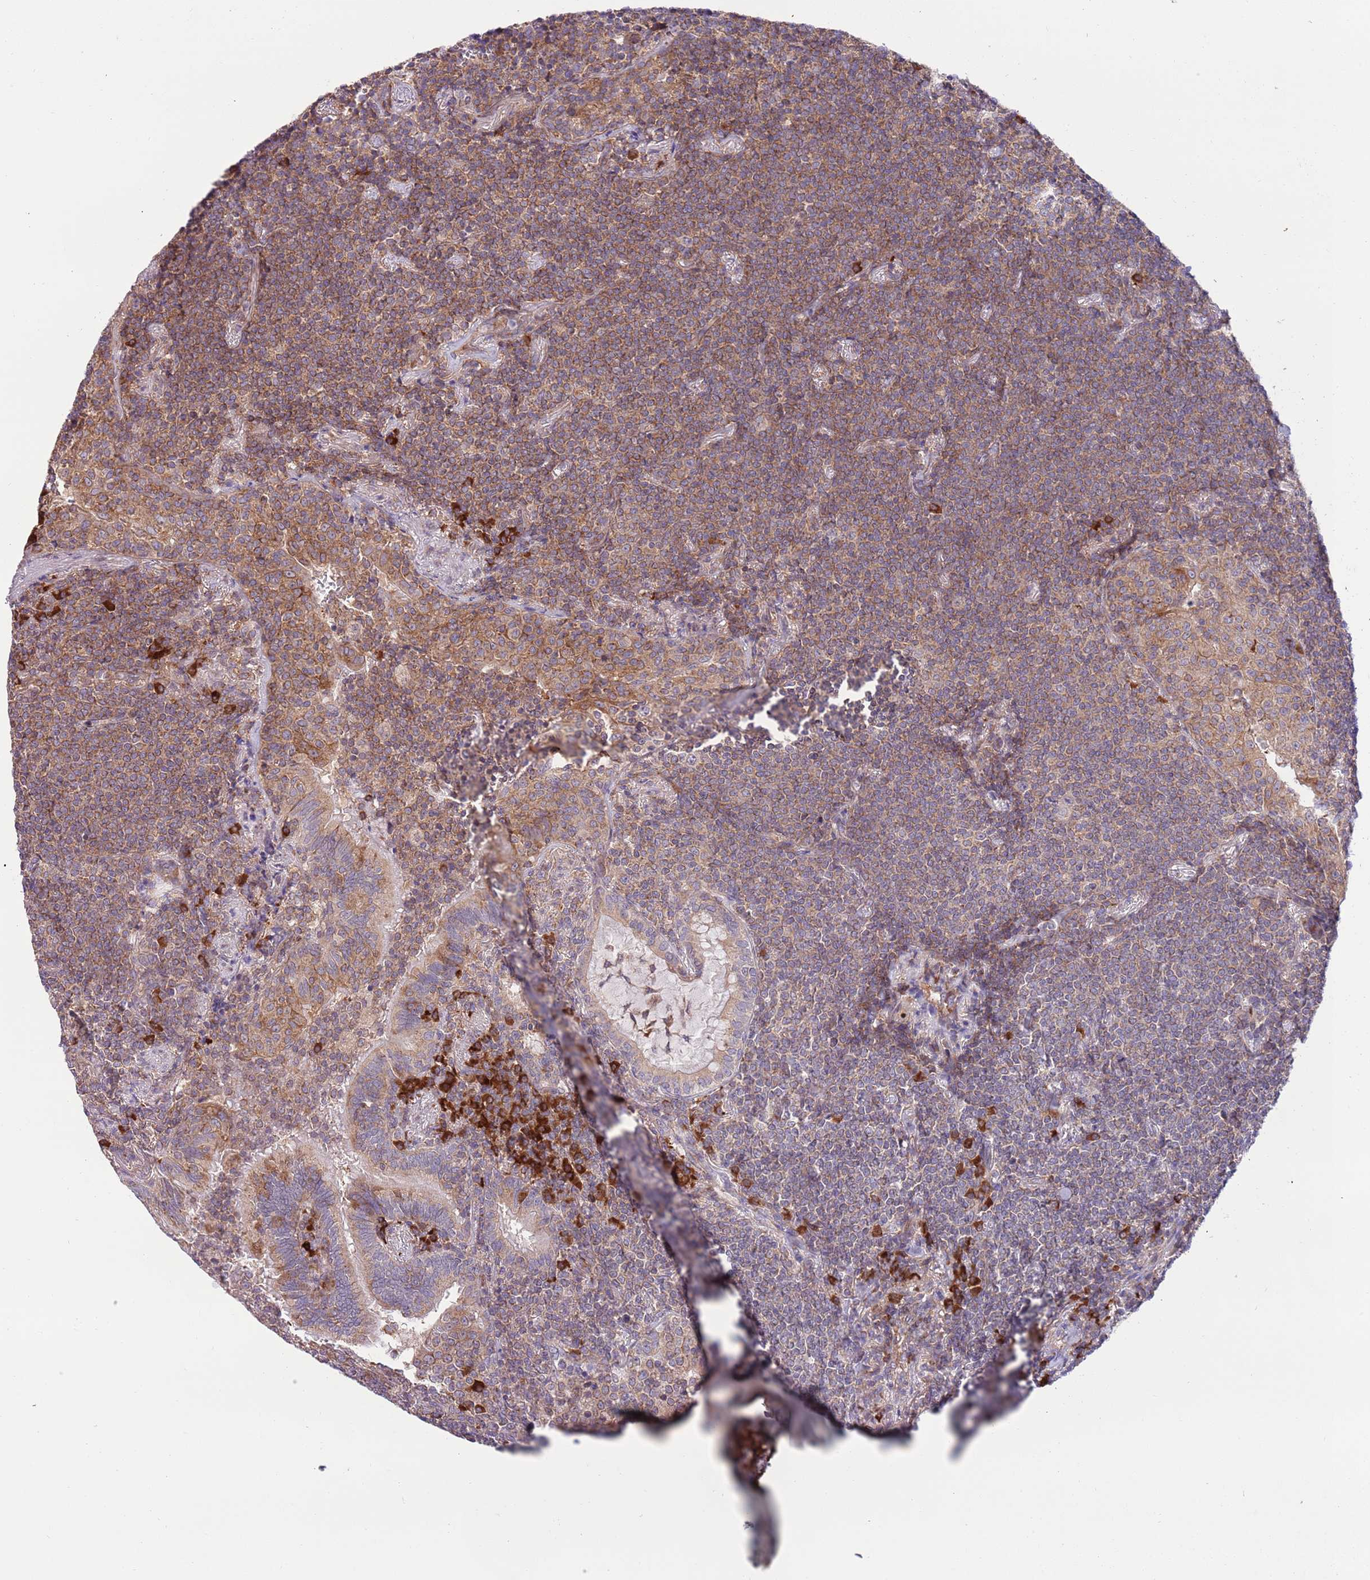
{"staining": {"intensity": "moderate", "quantity": ">75%", "location": "cytoplasmic/membranous"}, "tissue": "lymphoma", "cell_type": "Tumor cells", "image_type": "cancer", "snomed": [{"axis": "morphology", "description": "Malignant lymphoma, non-Hodgkin's type, Low grade"}, {"axis": "topography", "description": "Lung"}], "caption": "Lymphoma stained for a protein reveals moderate cytoplasmic/membranous positivity in tumor cells.", "gene": "DAND5", "patient": {"sex": "female", "age": 71}}